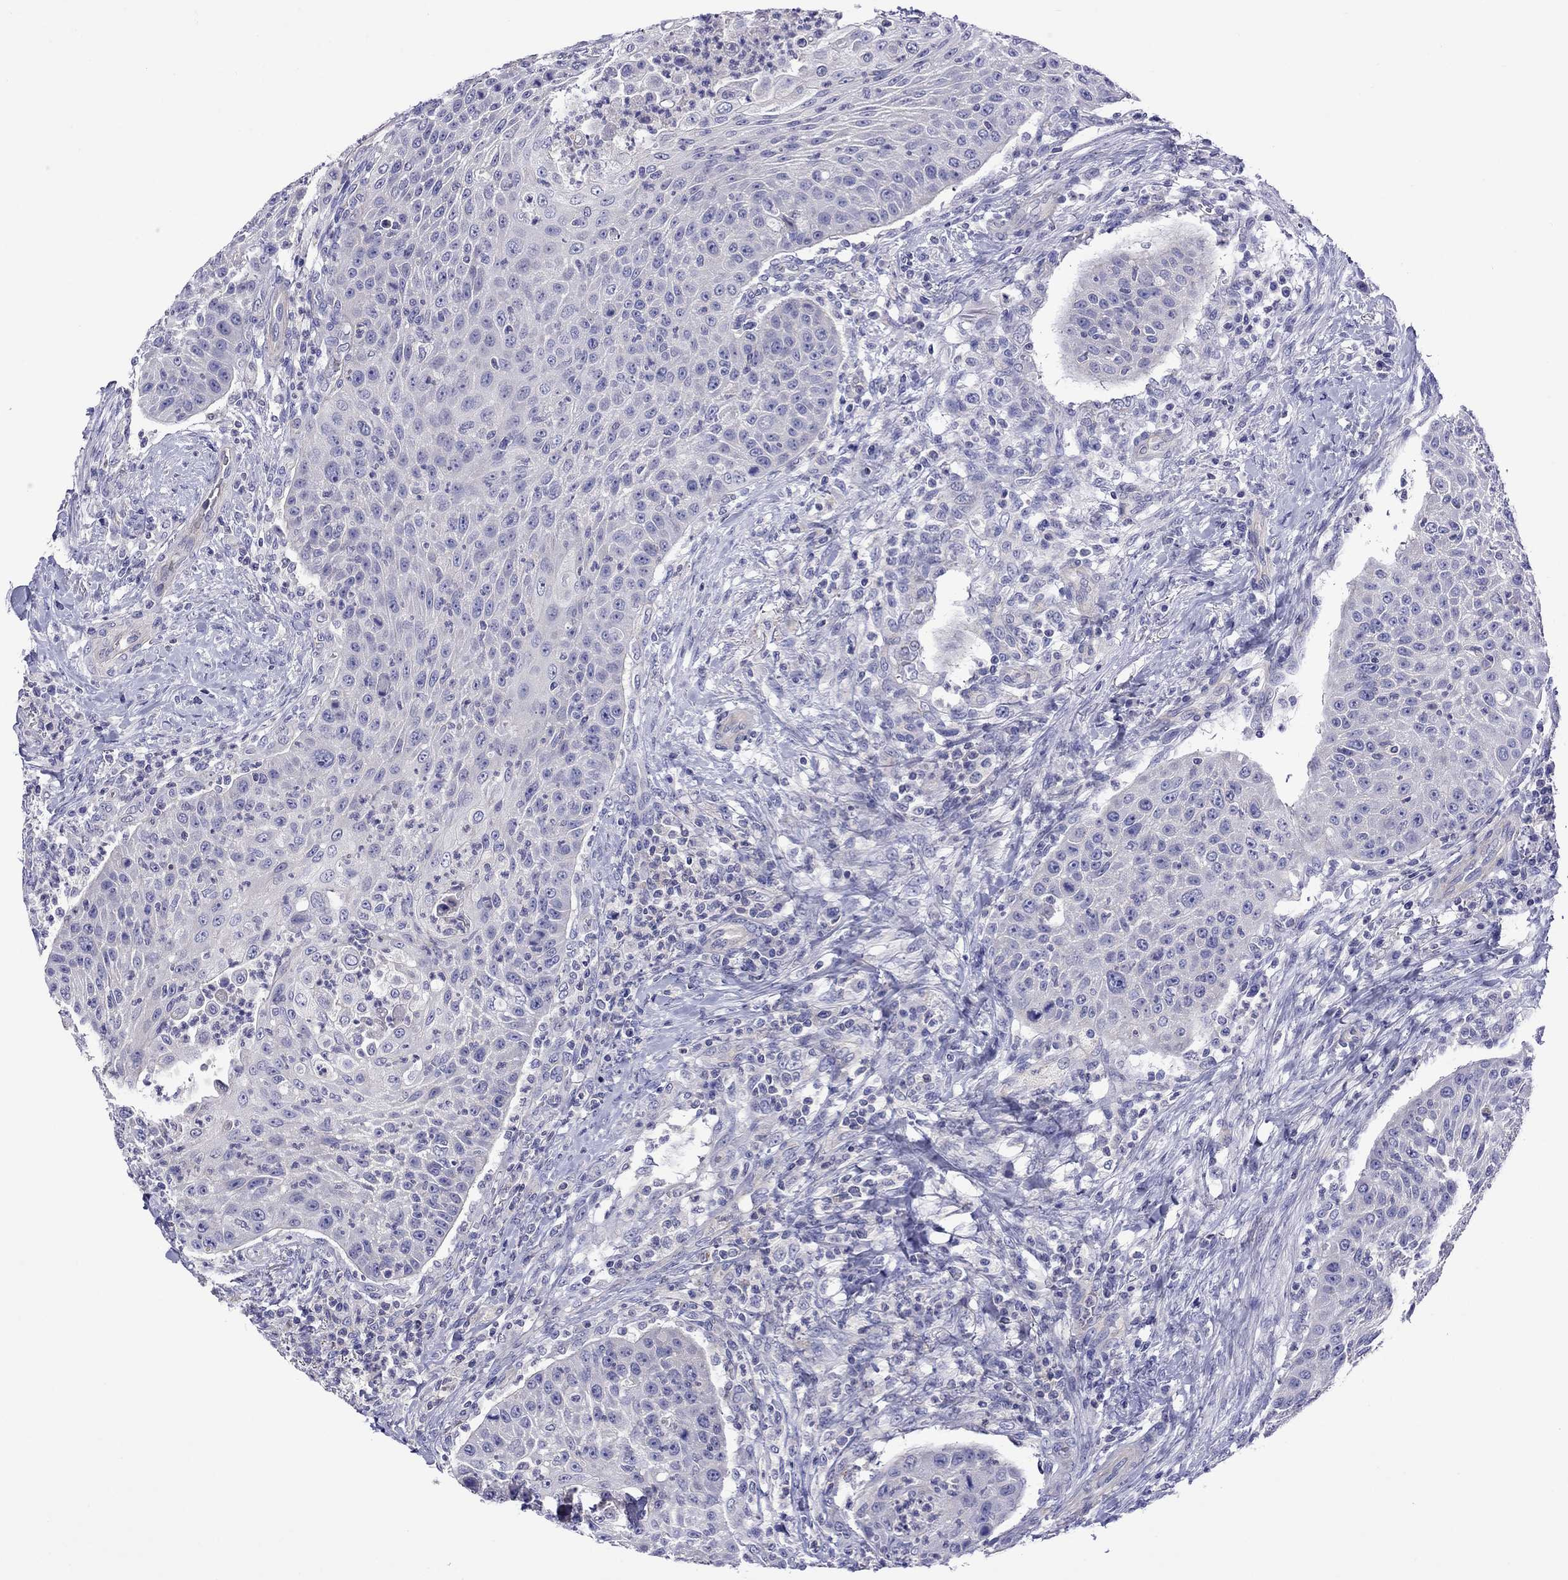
{"staining": {"intensity": "negative", "quantity": "none", "location": "none"}, "tissue": "head and neck cancer", "cell_type": "Tumor cells", "image_type": "cancer", "snomed": [{"axis": "morphology", "description": "Squamous cell carcinoma, NOS"}, {"axis": "topography", "description": "Head-Neck"}], "caption": "Image shows no significant protein staining in tumor cells of squamous cell carcinoma (head and neck).", "gene": "STAR", "patient": {"sex": "male", "age": 69}}